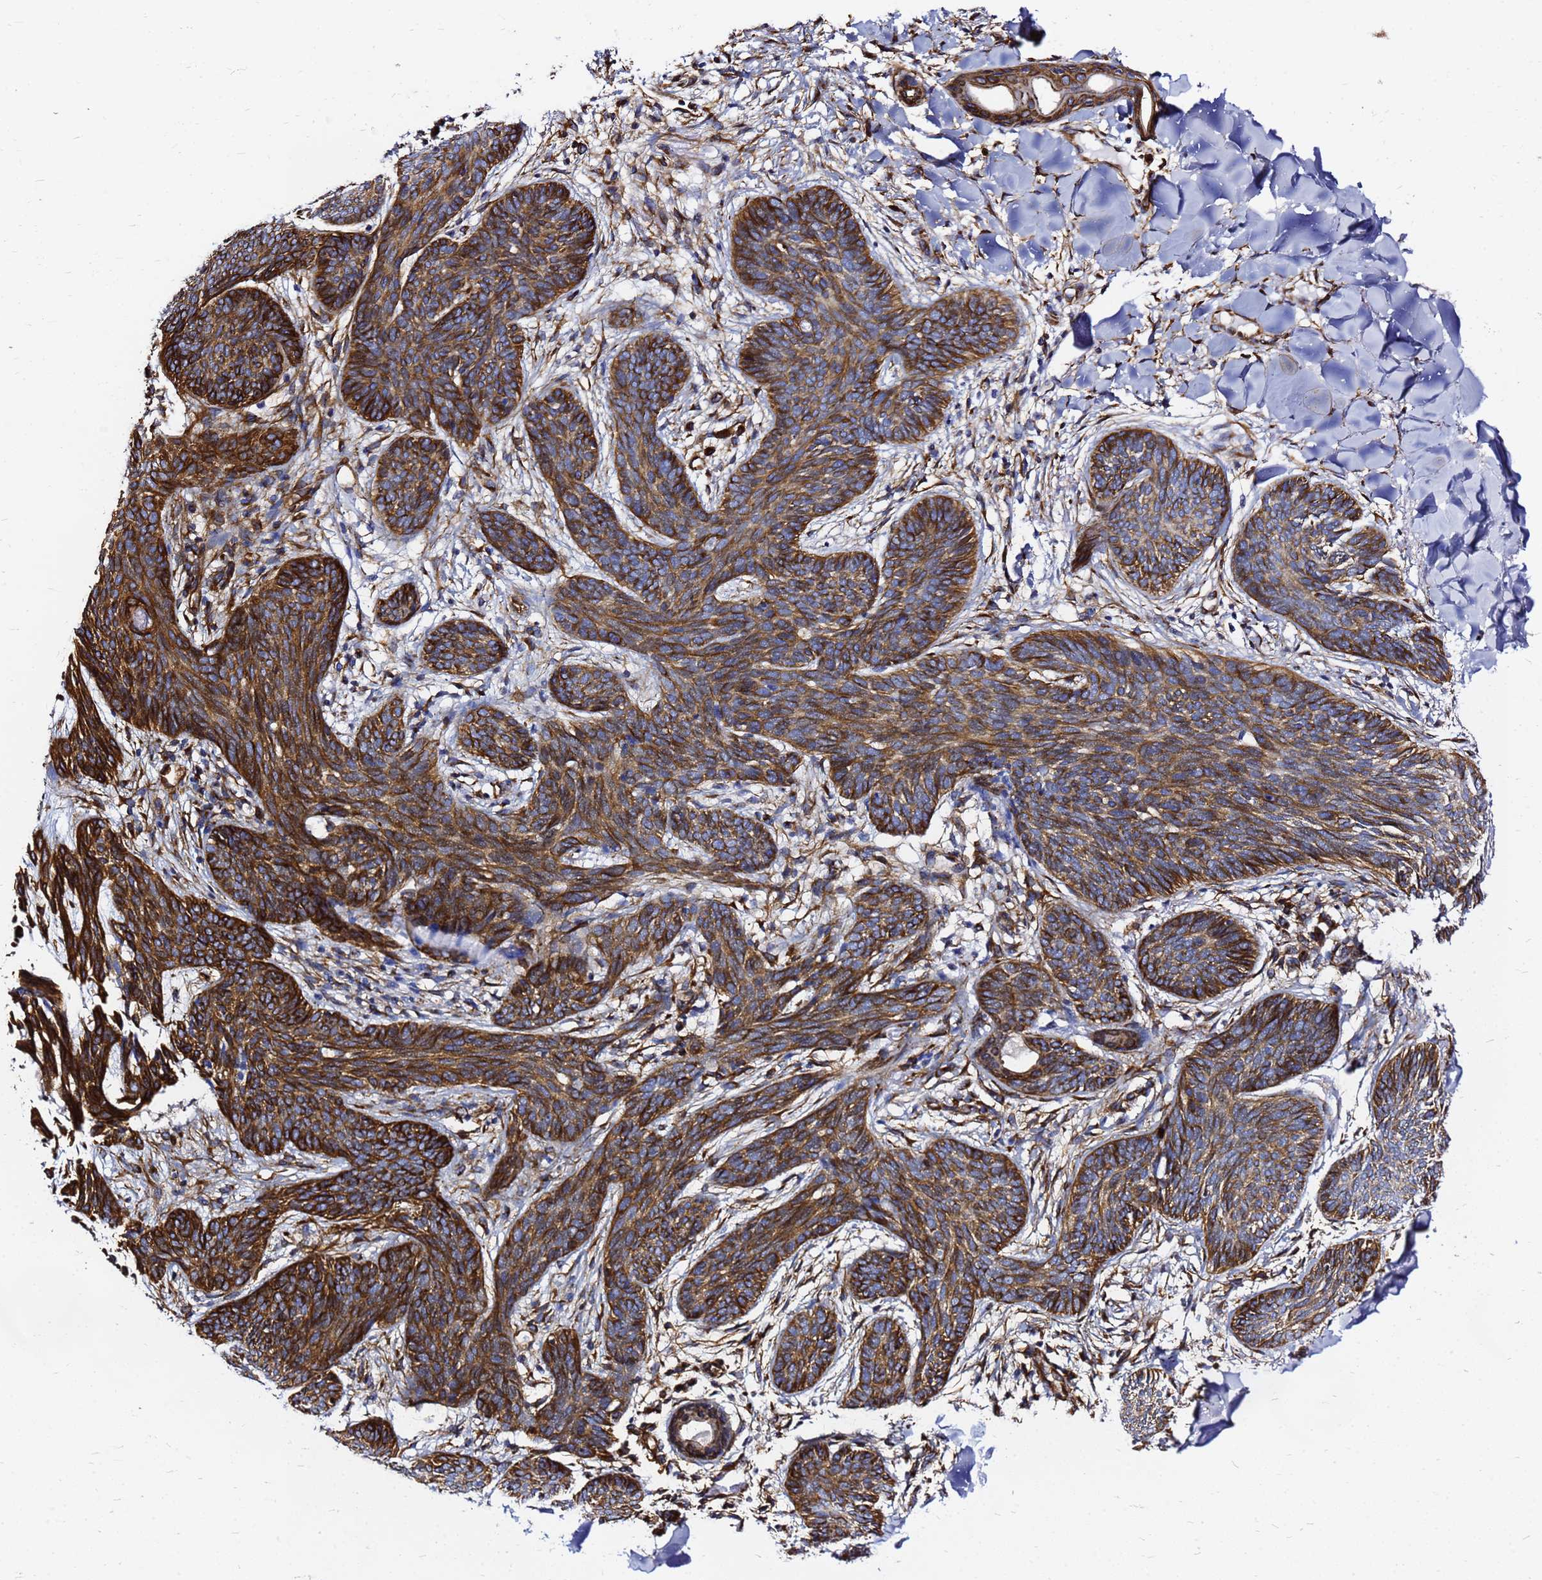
{"staining": {"intensity": "strong", "quantity": ">75%", "location": "cytoplasmic/membranous"}, "tissue": "skin cancer", "cell_type": "Tumor cells", "image_type": "cancer", "snomed": [{"axis": "morphology", "description": "Basal cell carcinoma"}, {"axis": "topography", "description": "Skin"}], "caption": "Immunohistochemistry (IHC) micrograph of neoplastic tissue: human skin cancer (basal cell carcinoma) stained using immunohistochemistry demonstrates high levels of strong protein expression localized specifically in the cytoplasmic/membranous of tumor cells, appearing as a cytoplasmic/membranous brown color.", "gene": "TUBA8", "patient": {"sex": "female", "age": 81}}